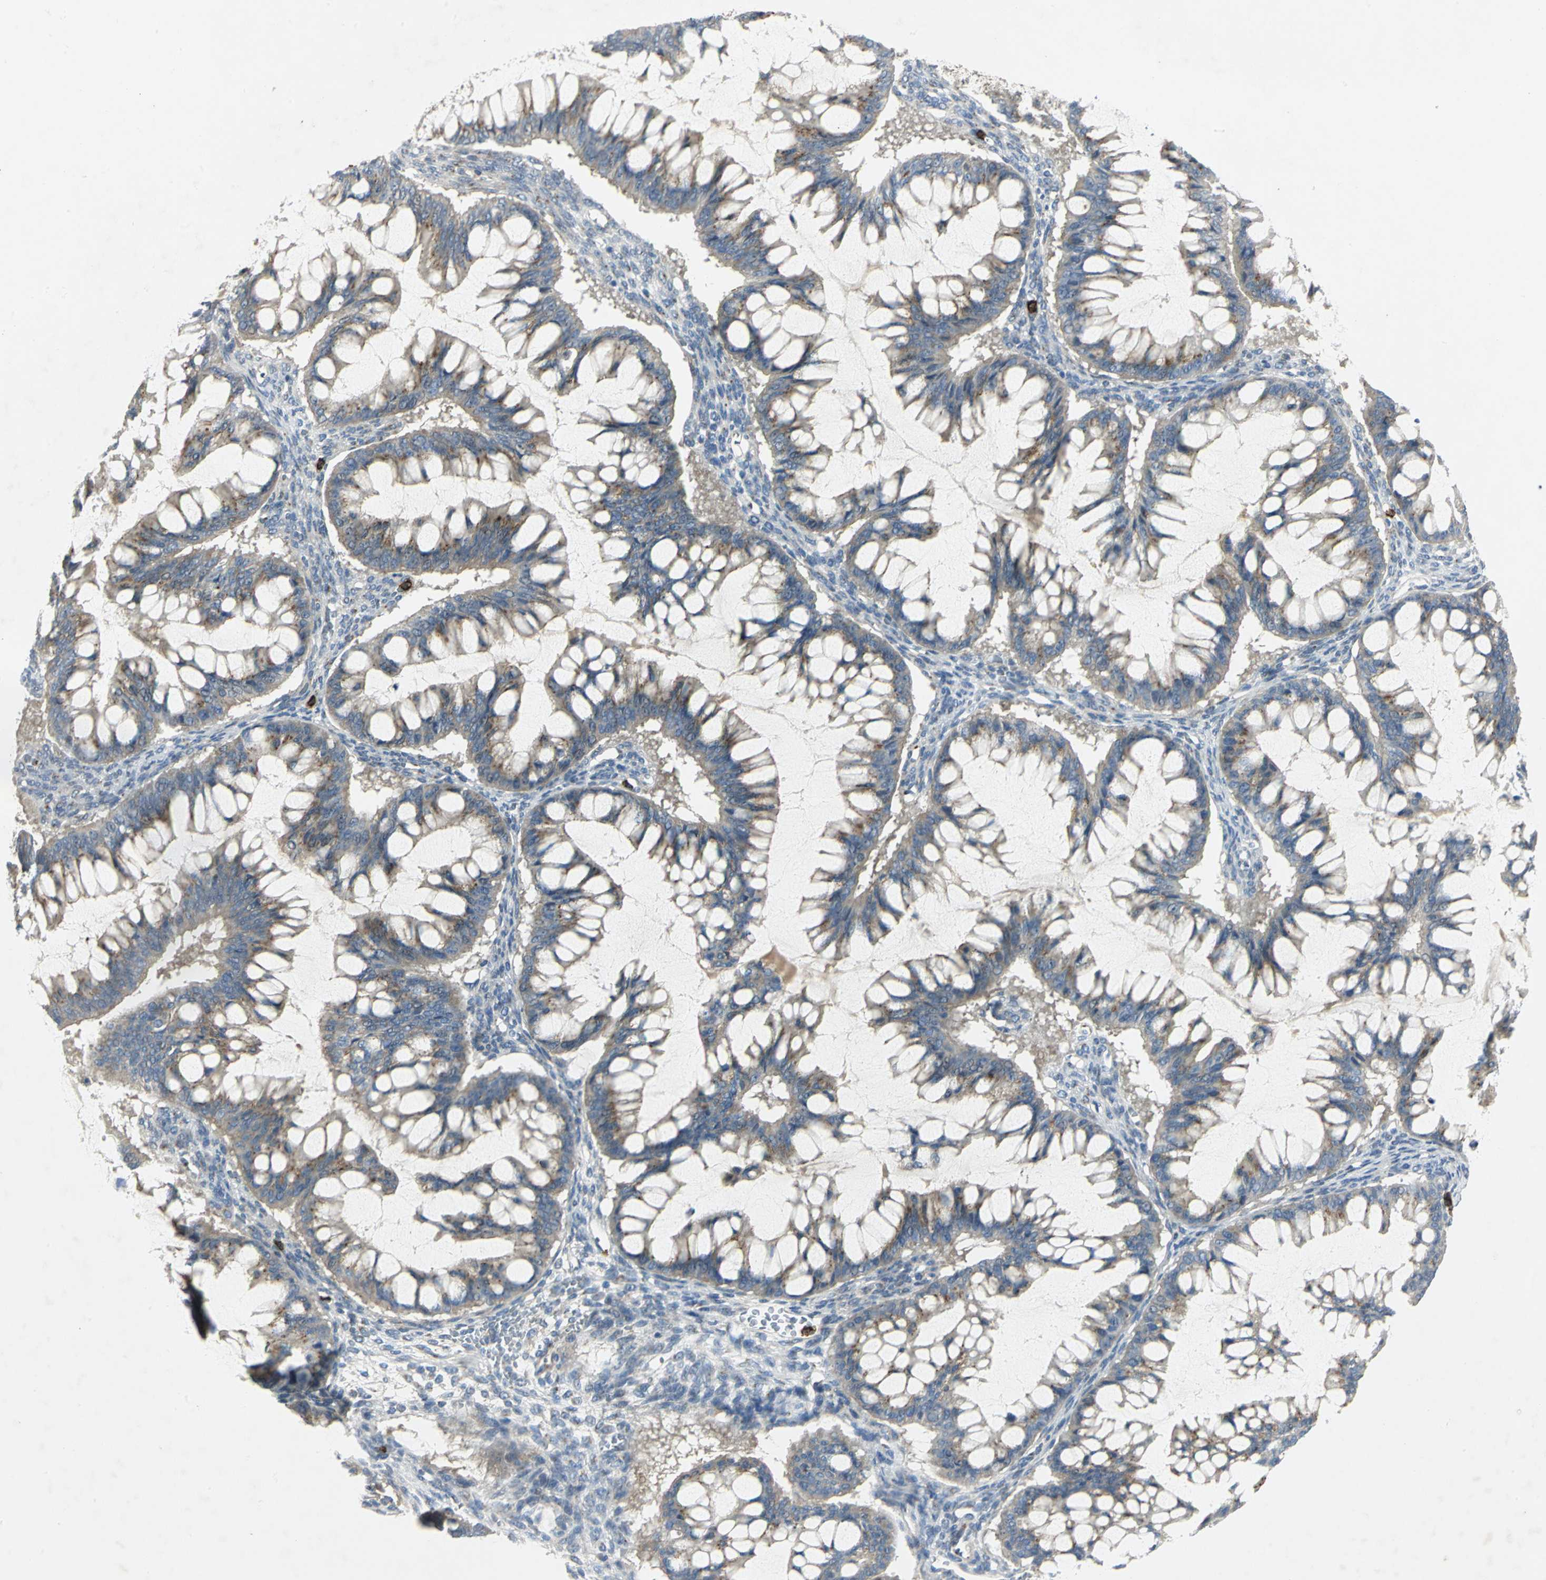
{"staining": {"intensity": "moderate", "quantity": "25%-75%", "location": "cytoplasmic/membranous"}, "tissue": "ovarian cancer", "cell_type": "Tumor cells", "image_type": "cancer", "snomed": [{"axis": "morphology", "description": "Cystadenocarcinoma, mucinous, NOS"}, {"axis": "topography", "description": "Ovary"}], "caption": "Immunohistochemistry image of neoplastic tissue: ovarian mucinous cystadenocarcinoma stained using immunohistochemistry reveals medium levels of moderate protein expression localized specifically in the cytoplasmic/membranous of tumor cells, appearing as a cytoplasmic/membranous brown color.", "gene": "TM9SF2", "patient": {"sex": "female", "age": 73}}